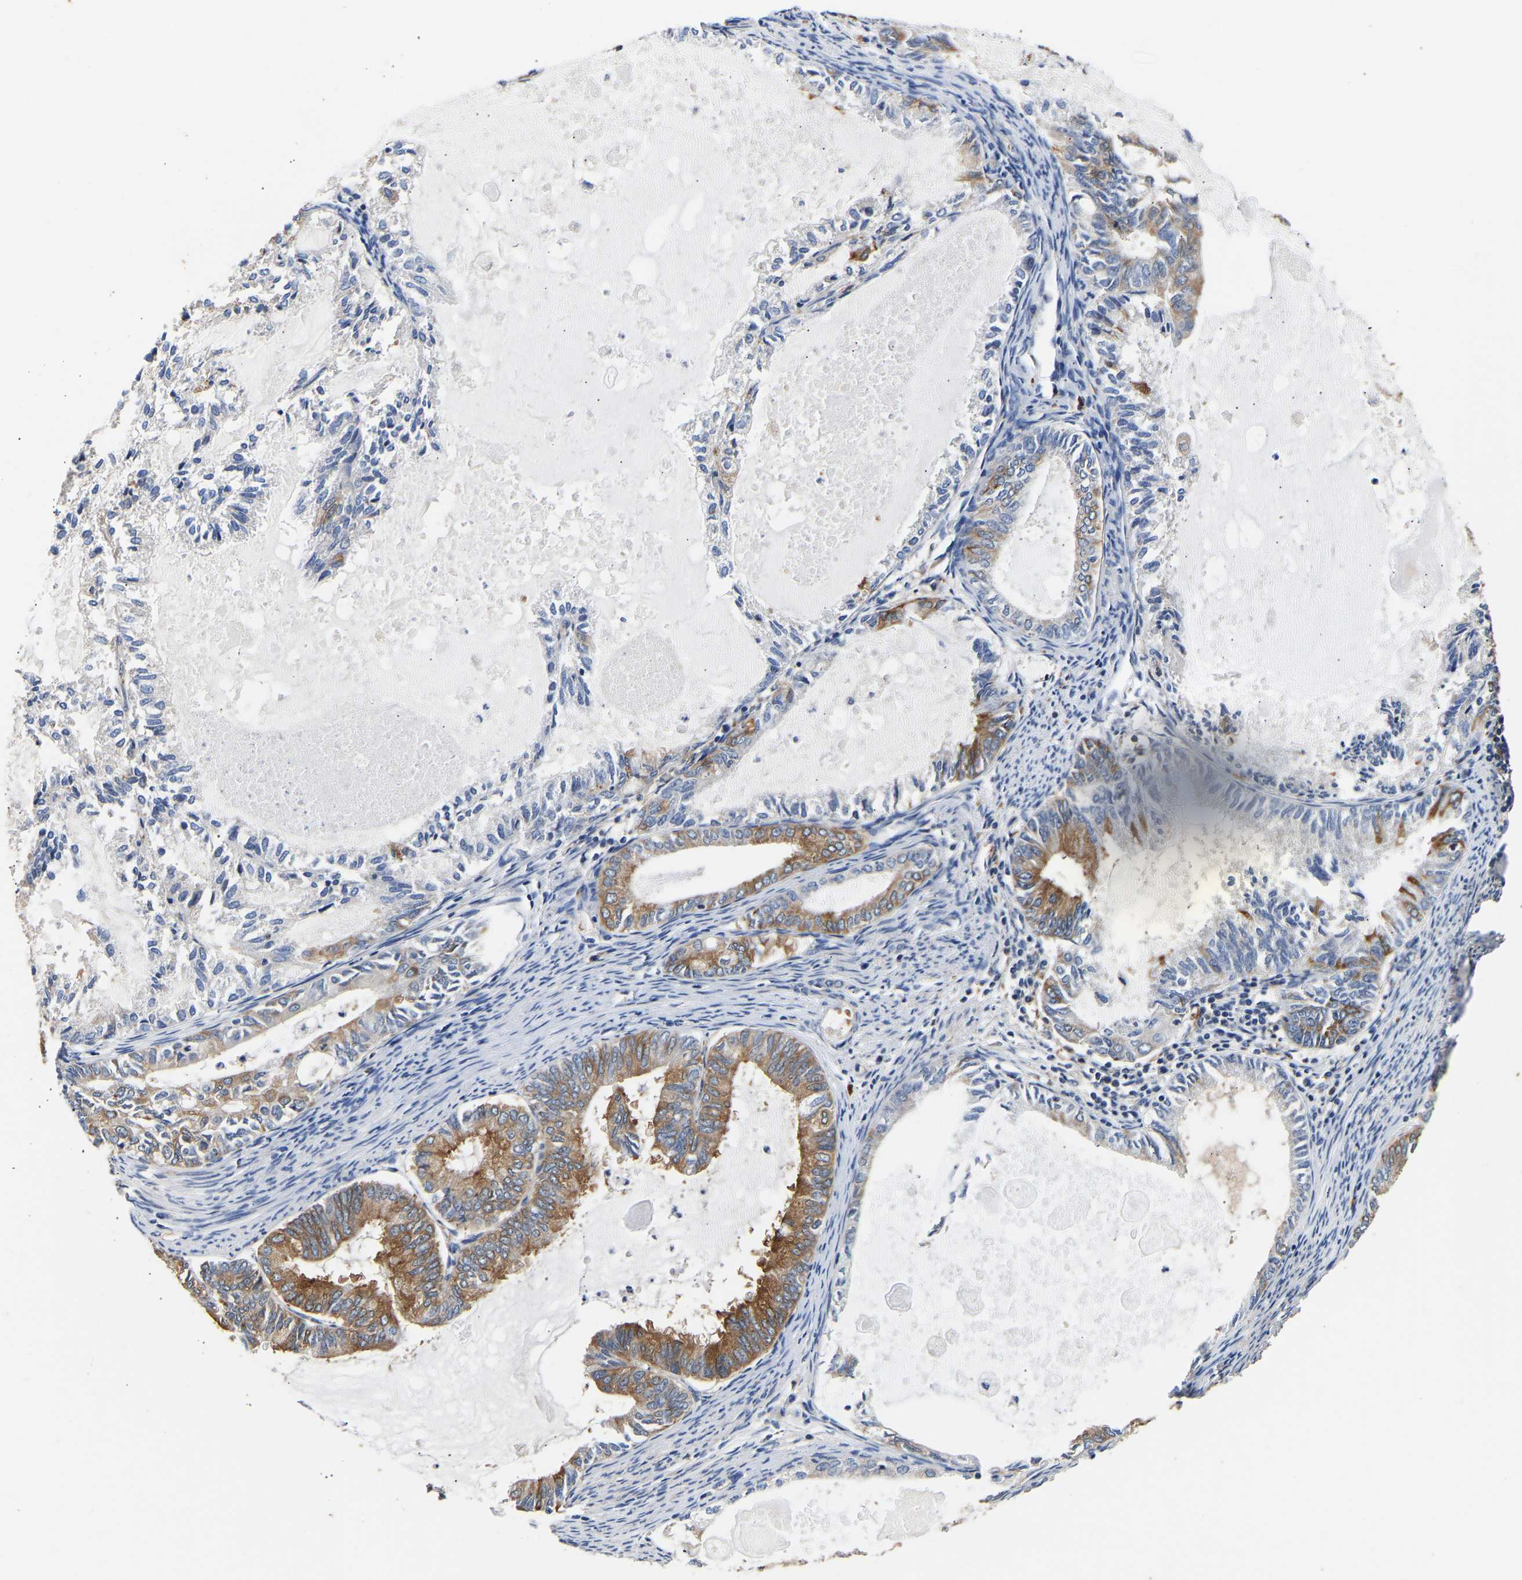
{"staining": {"intensity": "moderate", "quantity": "25%-75%", "location": "cytoplasmic/membranous"}, "tissue": "endometrial cancer", "cell_type": "Tumor cells", "image_type": "cancer", "snomed": [{"axis": "morphology", "description": "Adenocarcinoma, NOS"}, {"axis": "topography", "description": "Endometrium"}], "caption": "This photomicrograph shows endometrial cancer stained with immunohistochemistry (IHC) to label a protein in brown. The cytoplasmic/membranous of tumor cells show moderate positivity for the protein. Nuclei are counter-stained blue.", "gene": "LRBA", "patient": {"sex": "female", "age": 86}}